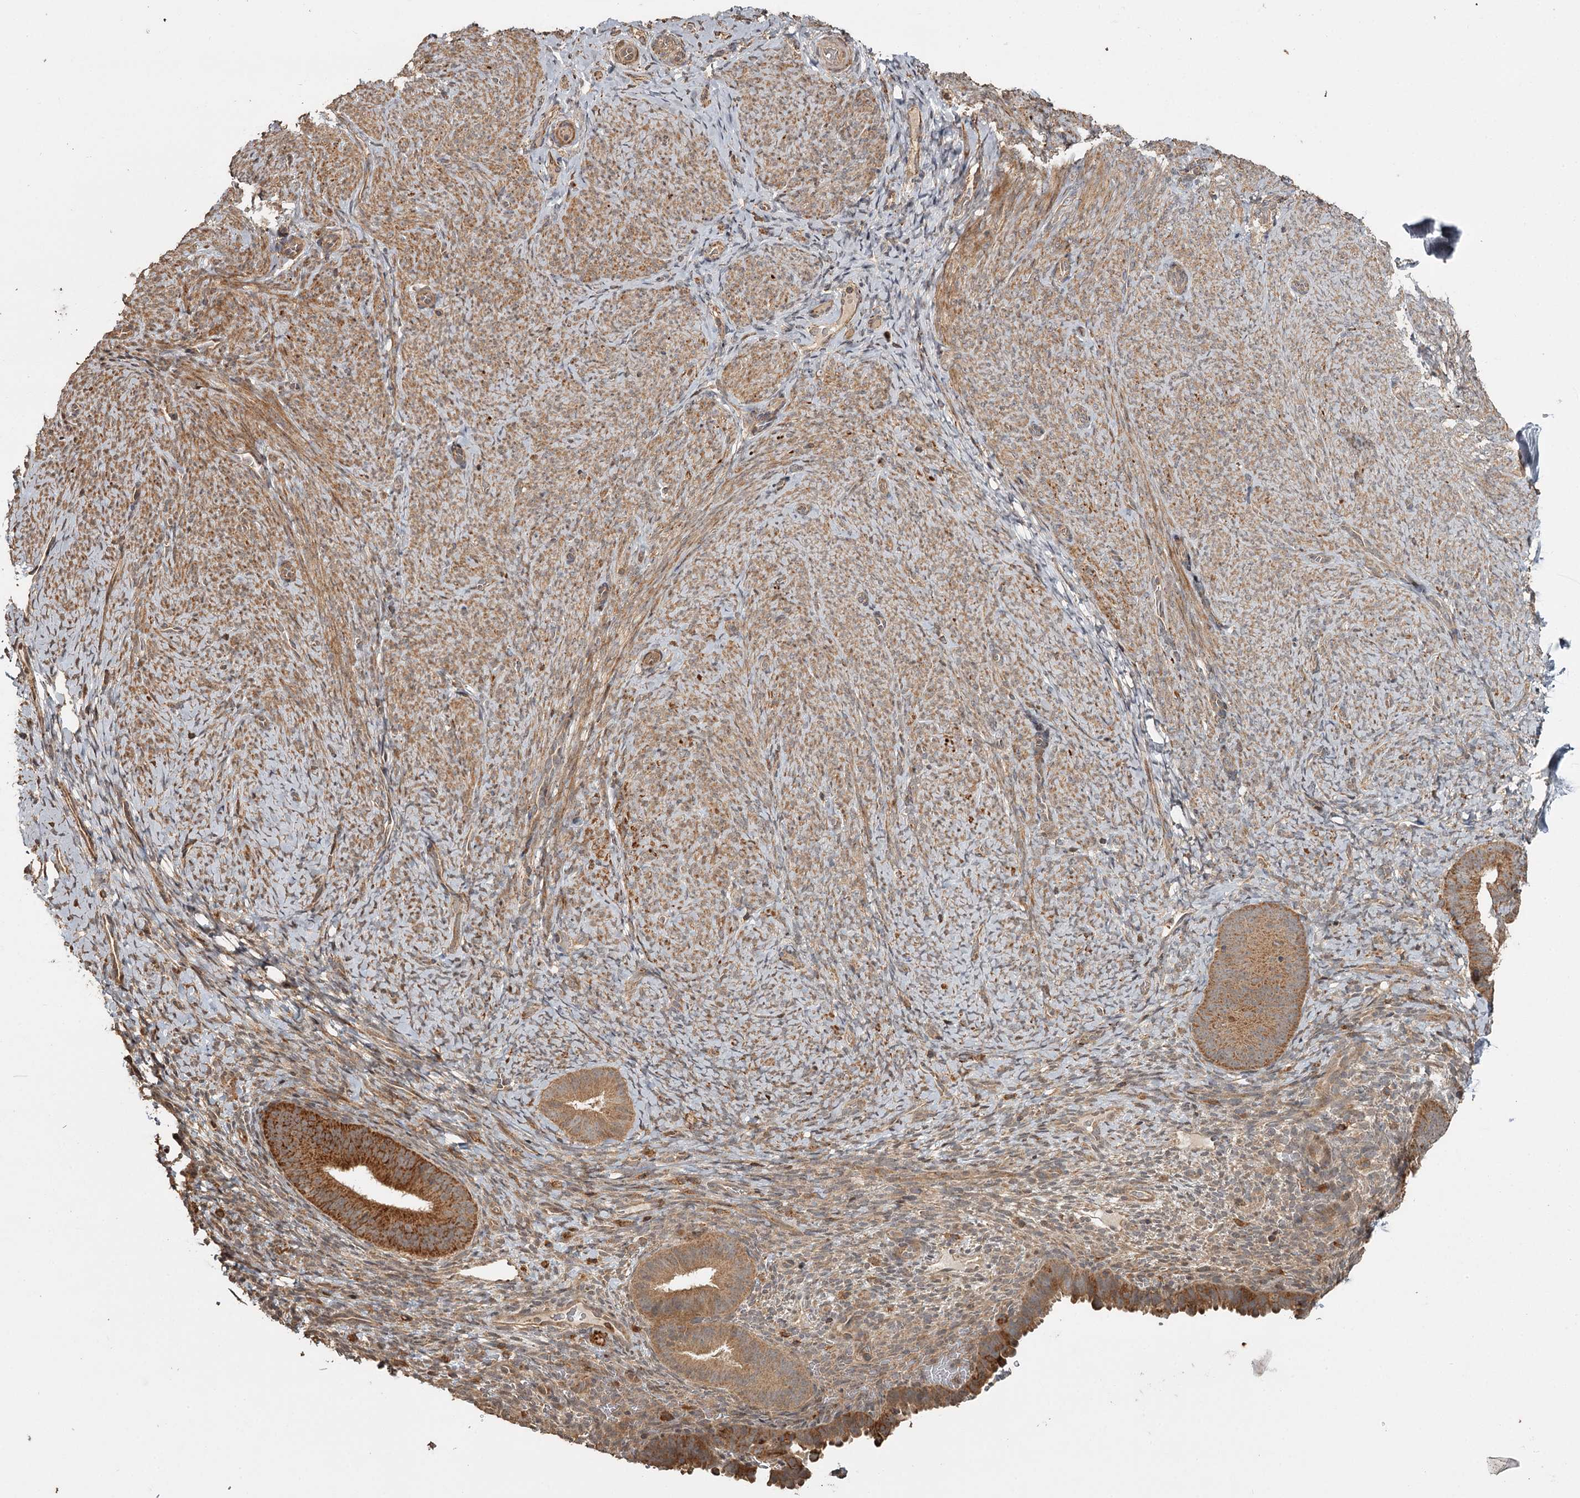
{"staining": {"intensity": "weak", "quantity": "<25%", "location": "cytoplasmic/membranous"}, "tissue": "endometrium", "cell_type": "Cells in endometrial stroma", "image_type": "normal", "snomed": [{"axis": "morphology", "description": "Normal tissue, NOS"}, {"axis": "topography", "description": "Endometrium"}], "caption": "Cells in endometrial stroma are negative for protein expression in normal human endometrium. Brightfield microscopy of immunohistochemistry (IHC) stained with DAB (brown) and hematoxylin (blue), captured at high magnification.", "gene": "FAXC", "patient": {"sex": "female", "age": 65}}